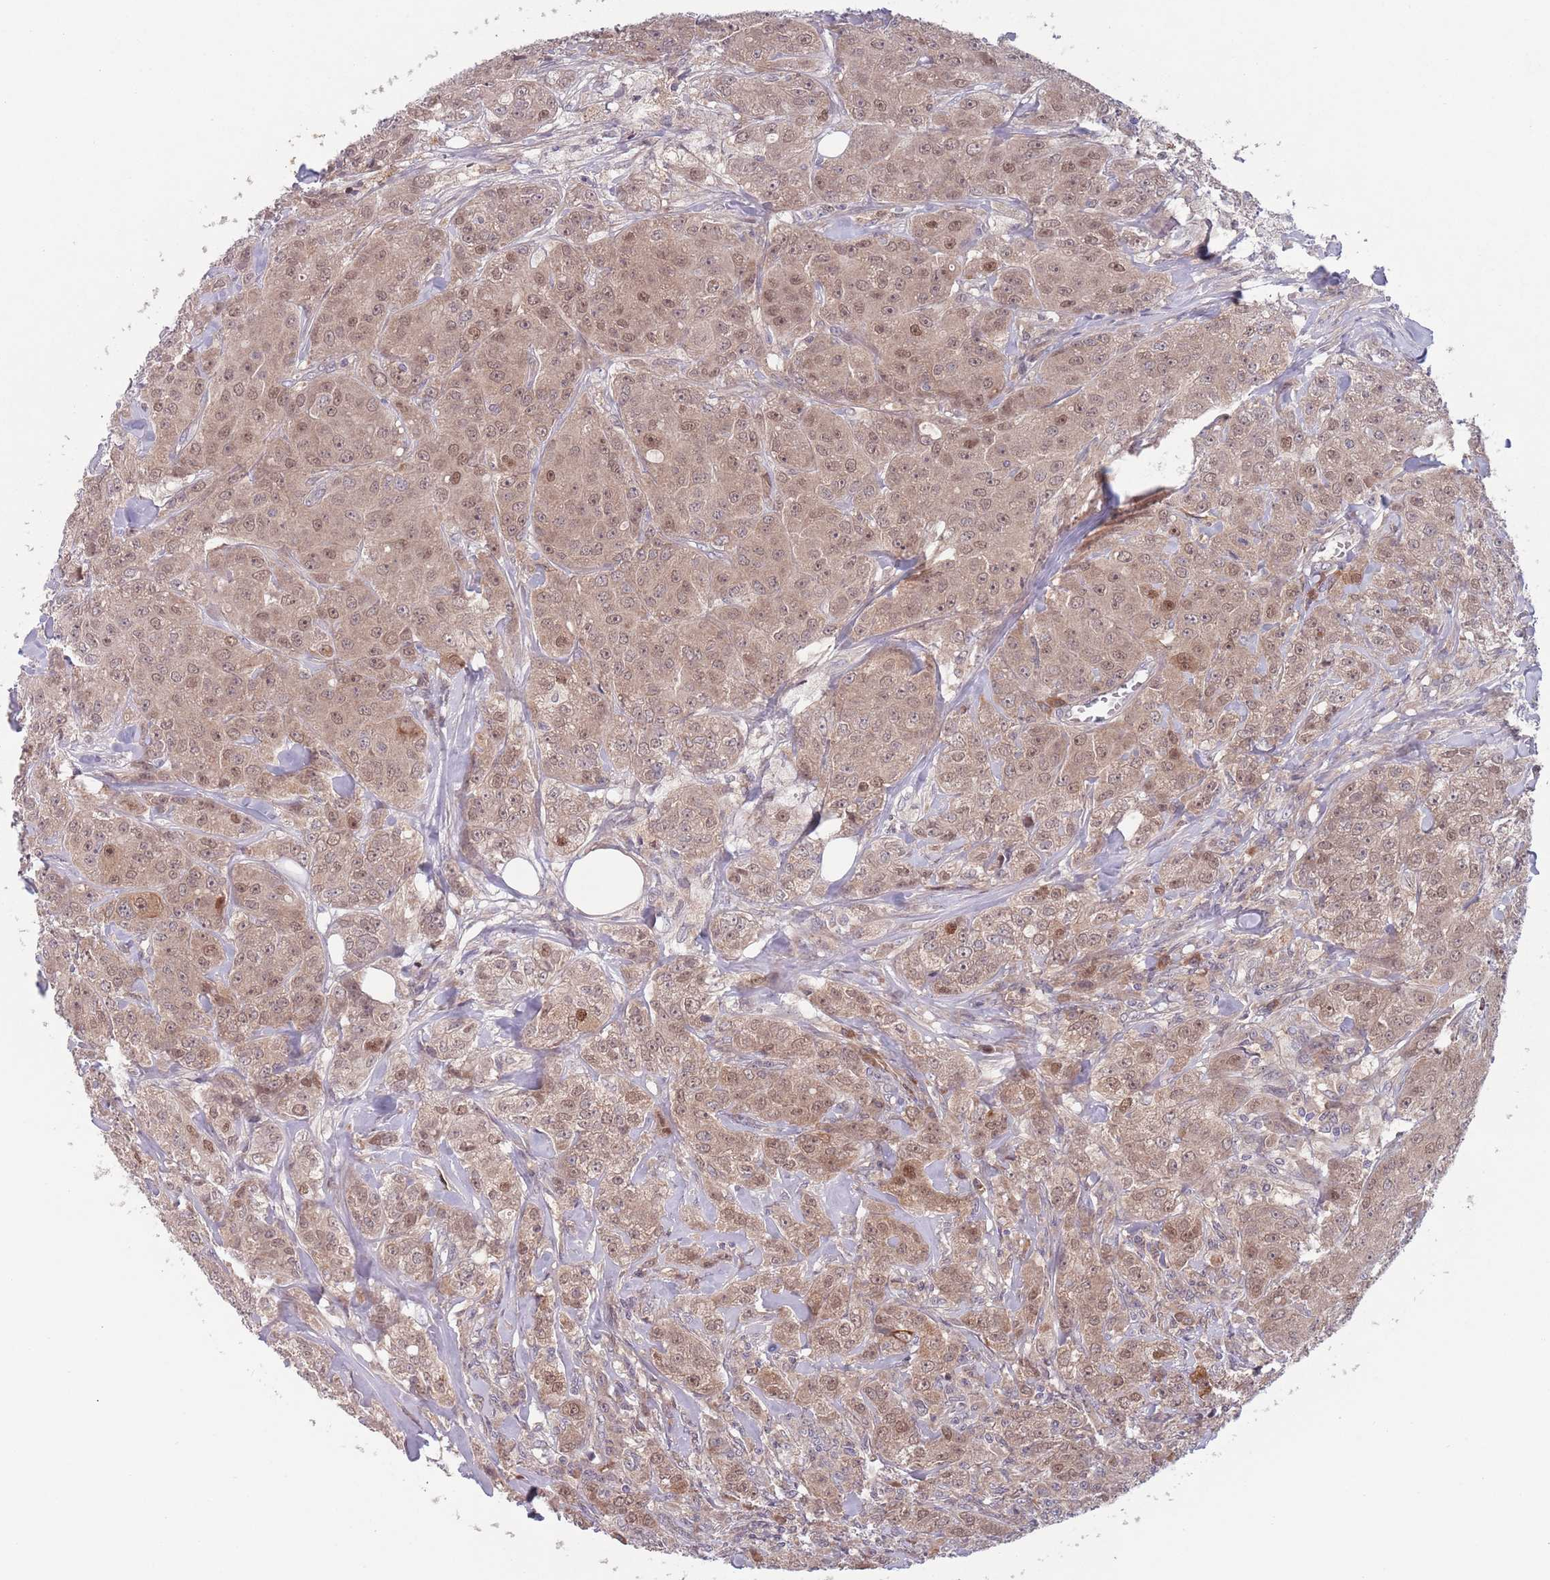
{"staining": {"intensity": "weak", "quantity": ">75%", "location": "cytoplasmic/membranous,nuclear"}, "tissue": "breast cancer", "cell_type": "Tumor cells", "image_type": "cancer", "snomed": [{"axis": "morphology", "description": "Duct carcinoma"}, {"axis": "topography", "description": "Breast"}], "caption": "An IHC micrograph of tumor tissue is shown. Protein staining in brown shows weak cytoplasmic/membranous and nuclear positivity in breast cancer (infiltrating ductal carcinoma) within tumor cells.", "gene": "TYW1", "patient": {"sex": "female", "age": 43}}